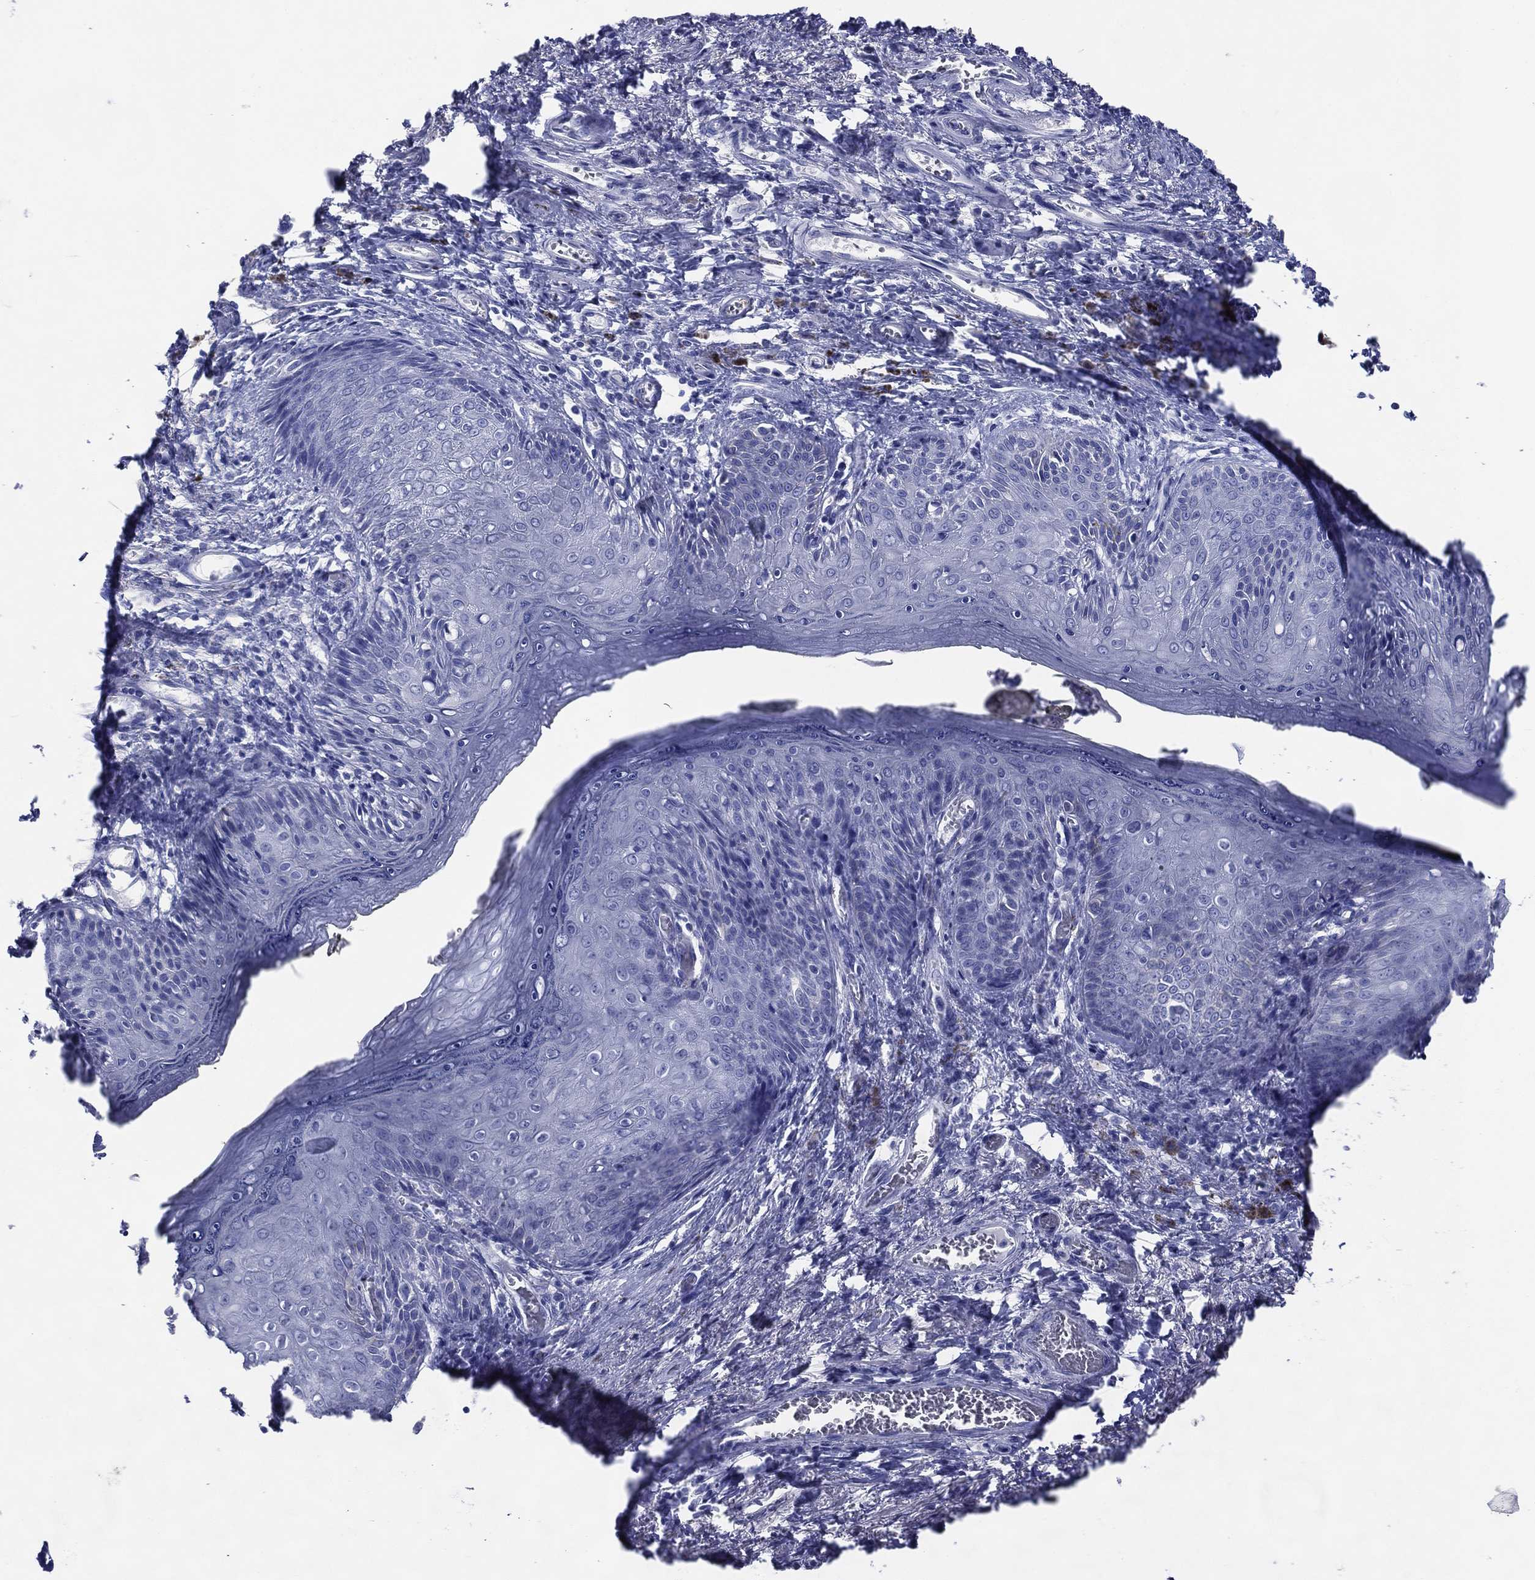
{"staining": {"intensity": "negative", "quantity": "none", "location": "none"}, "tissue": "skin", "cell_type": "Epidermal cells", "image_type": "normal", "snomed": [{"axis": "morphology", "description": "Normal tissue, NOS"}, {"axis": "morphology", "description": "Adenocarcinoma, NOS"}, {"axis": "topography", "description": "Rectum"}, {"axis": "topography", "description": "Anal"}], "caption": "This is an immunohistochemistry micrograph of benign human skin. There is no staining in epidermal cells.", "gene": "ACE2", "patient": {"sex": "female", "age": 68}}